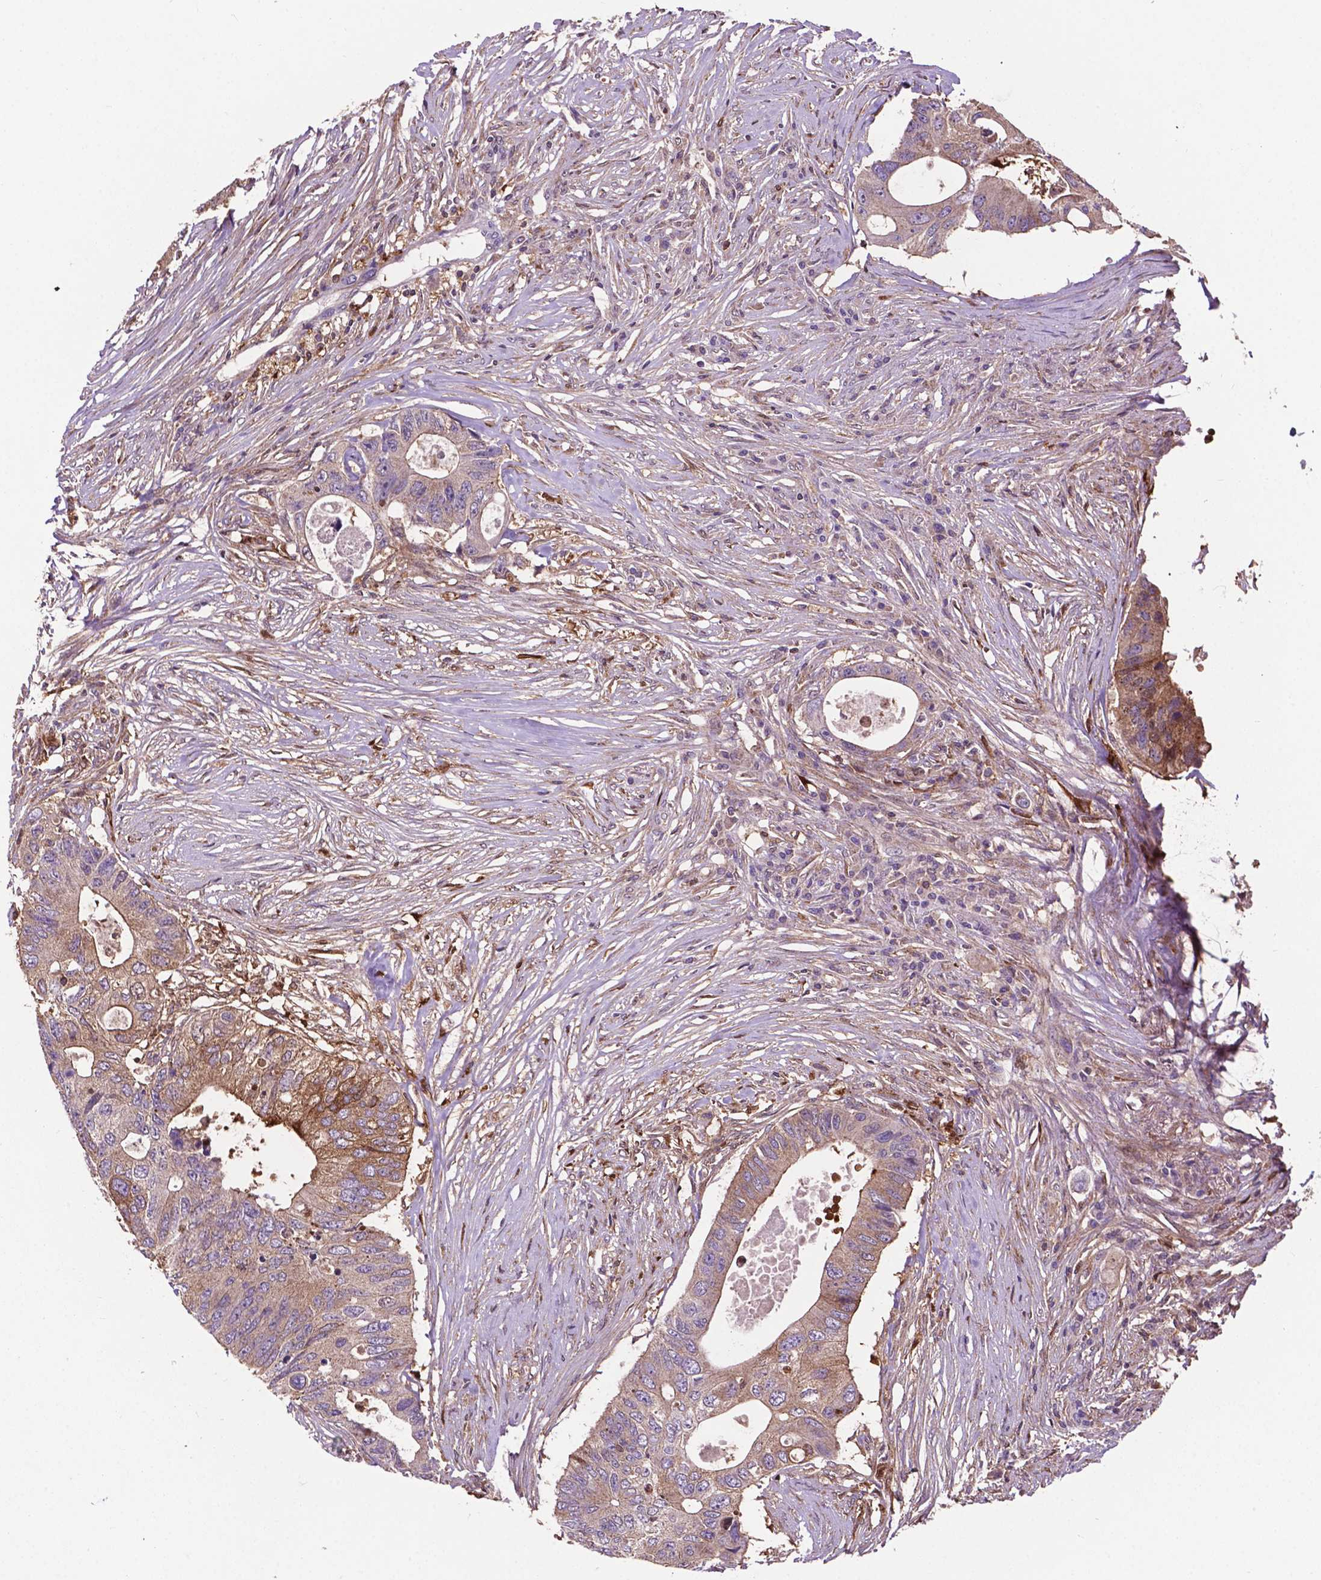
{"staining": {"intensity": "moderate", "quantity": "<25%", "location": "cytoplasmic/membranous"}, "tissue": "colorectal cancer", "cell_type": "Tumor cells", "image_type": "cancer", "snomed": [{"axis": "morphology", "description": "Adenocarcinoma, NOS"}, {"axis": "topography", "description": "Colon"}], "caption": "Immunohistochemistry (IHC) staining of colorectal cancer, which reveals low levels of moderate cytoplasmic/membranous staining in about <25% of tumor cells indicating moderate cytoplasmic/membranous protein expression. The staining was performed using DAB (brown) for protein detection and nuclei were counterstained in hematoxylin (blue).", "gene": "SMAD3", "patient": {"sex": "male", "age": 71}}